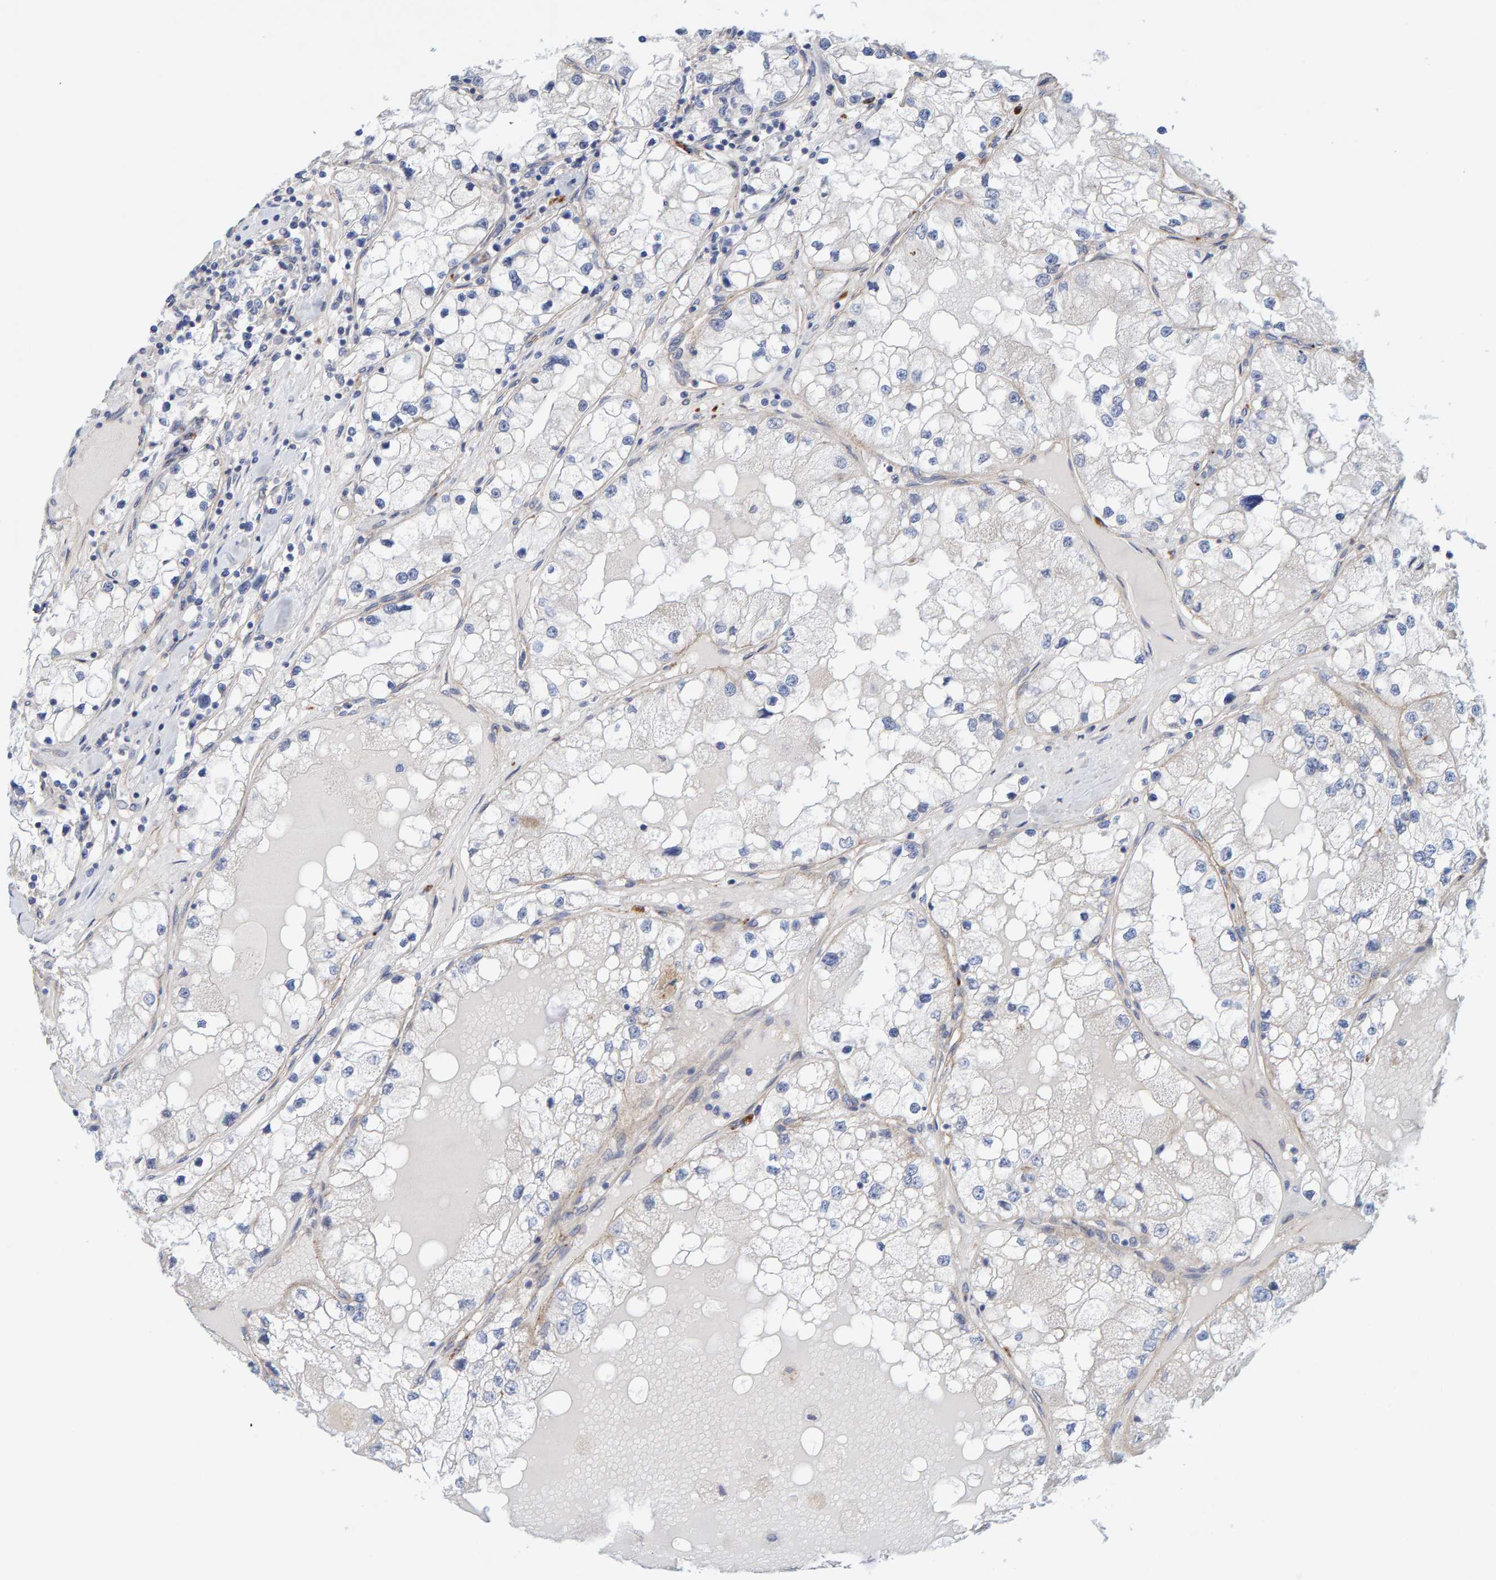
{"staining": {"intensity": "negative", "quantity": "none", "location": "none"}, "tissue": "renal cancer", "cell_type": "Tumor cells", "image_type": "cancer", "snomed": [{"axis": "morphology", "description": "Adenocarcinoma, NOS"}, {"axis": "topography", "description": "Kidney"}], "caption": "Human adenocarcinoma (renal) stained for a protein using immunohistochemistry (IHC) displays no positivity in tumor cells.", "gene": "KRBA2", "patient": {"sex": "male", "age": 68}}